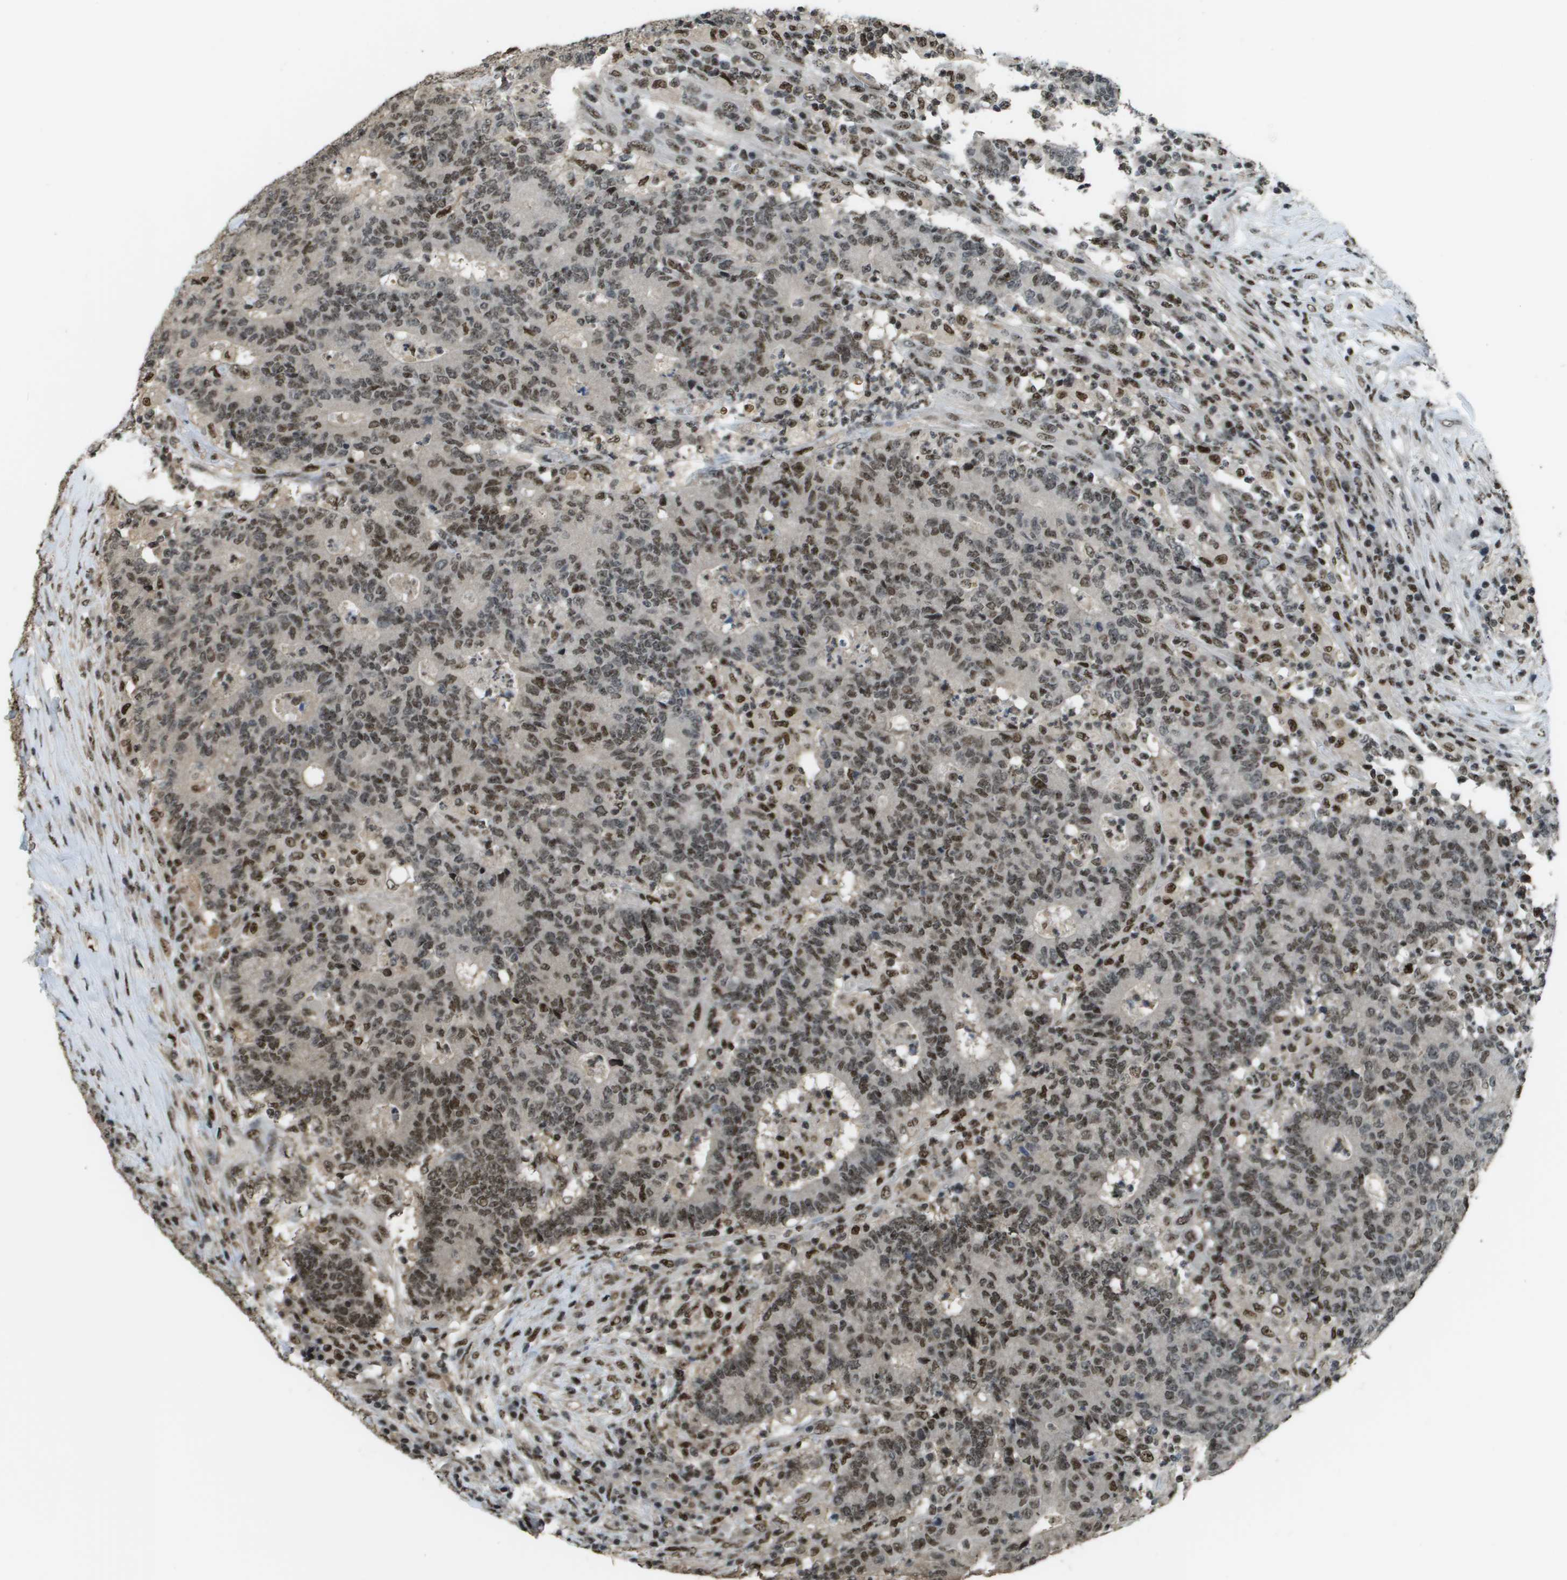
{"staining": {"intensity": "moderate", "quantity": ">75%", "location": "nuclear"}, "tissue": "colorectal cancer", "cell_type": "Tumor cells", "image_type": "cancer", "snomed": [{"axis": "morphology", "description": "Normal tissue, NOS"}, {"axis": "morphology", "description": "Adenocarcinoma, NOS"}, {"axis": "topography", "description": "Colon"}], "caption": "Immunohistochemical staining of human colorectal cancer demonstrates medium levels of moderate nuclear expression in about >75% of tumor cells.", "gene": "SP100", "patient": {"sex": "female", "age": 75}}